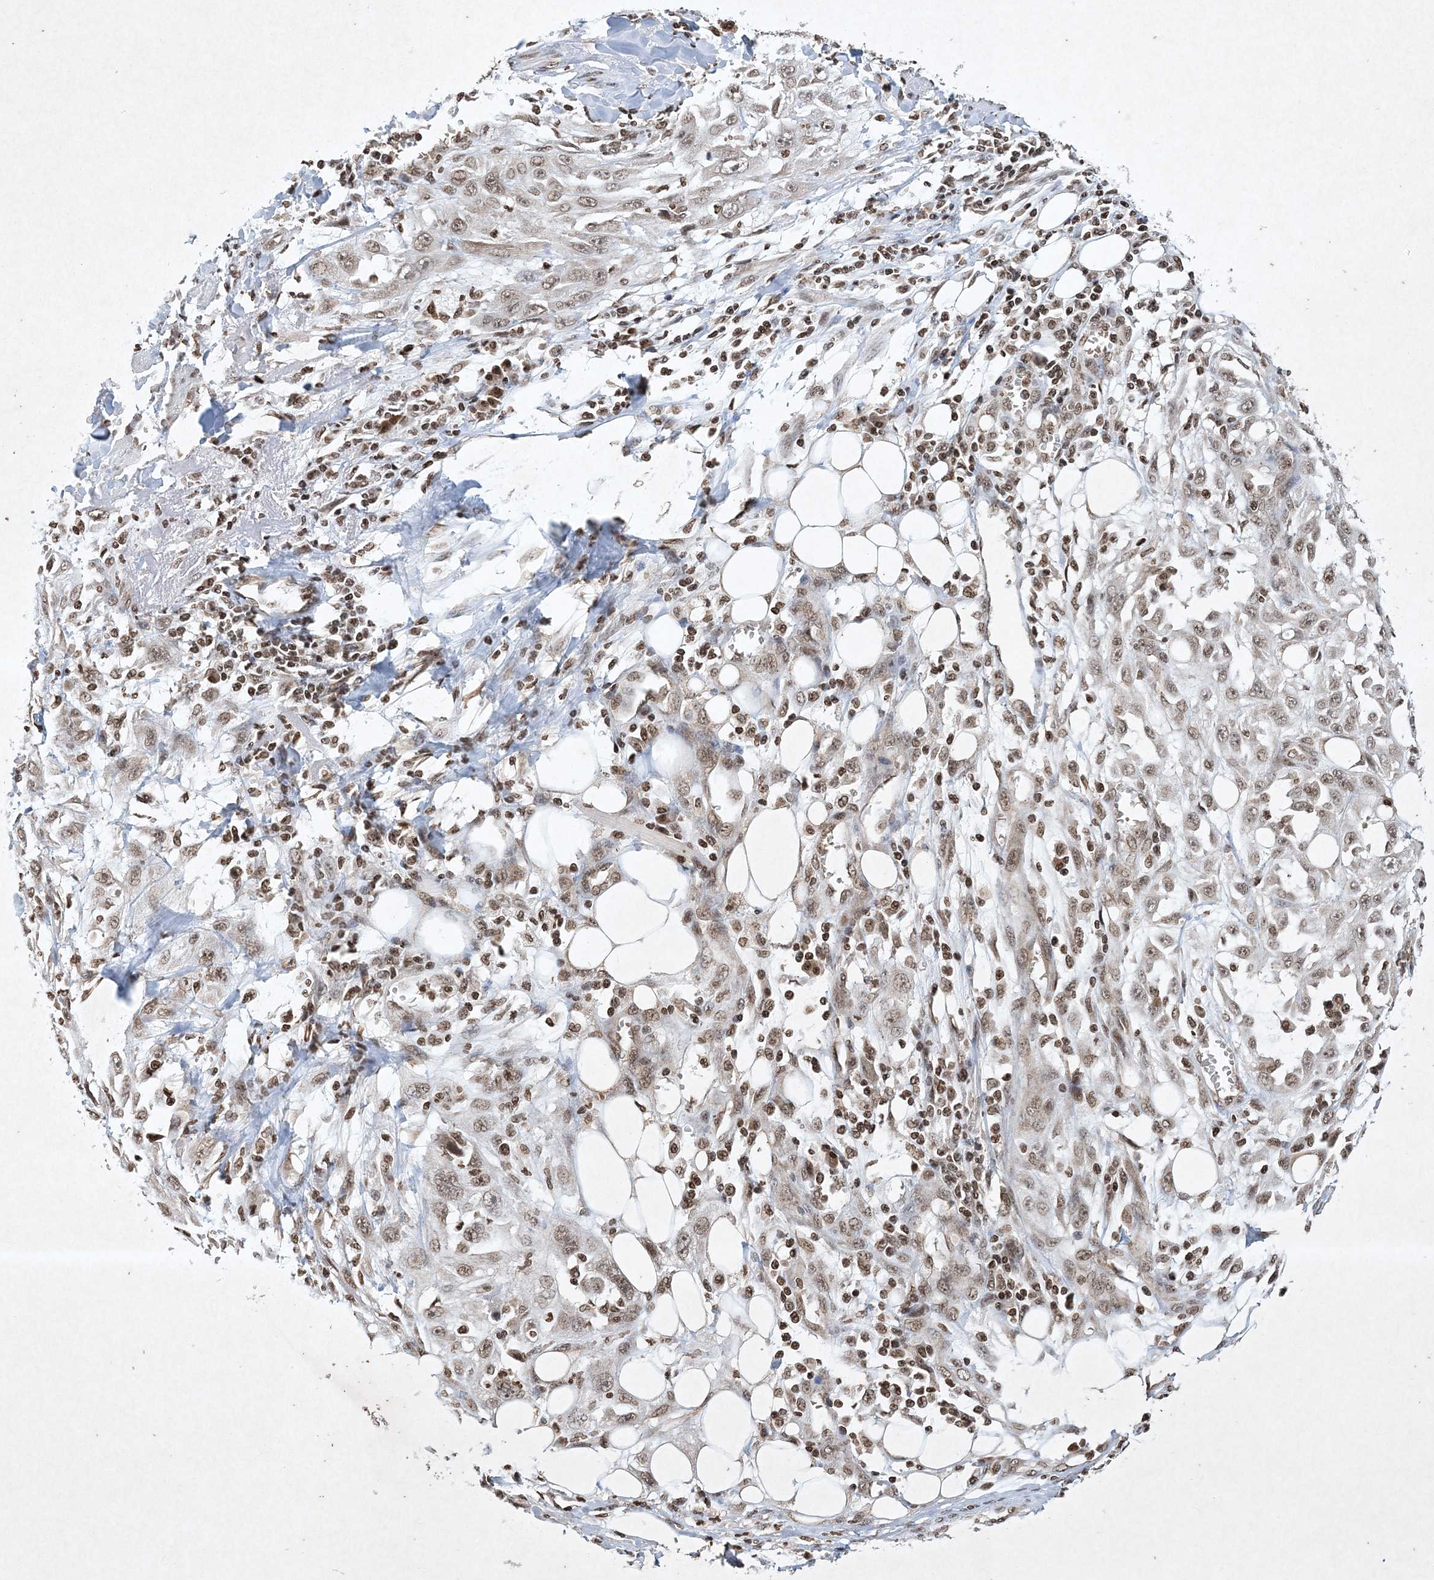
{"staining": {"intensity": "weak", "quantity": ">75%", "location": "nuclear"}, "tissue": "skin cancer", "cell_type": "Tumor cells", "image_type": "cancer", "snomed": [{"axis": "morphology", "description": "Squamous cell carcinoma, NOS"}, {"axis": "topography", "description": "Skin"}], "caption": "Squamous cell carcinoma (skin) stained with a brown dye demonstrates weak nuclear positive staining in about >75% of tumor cells.", "gene": "NEDD9", "patient": {"sex": "male", "age": 75}}